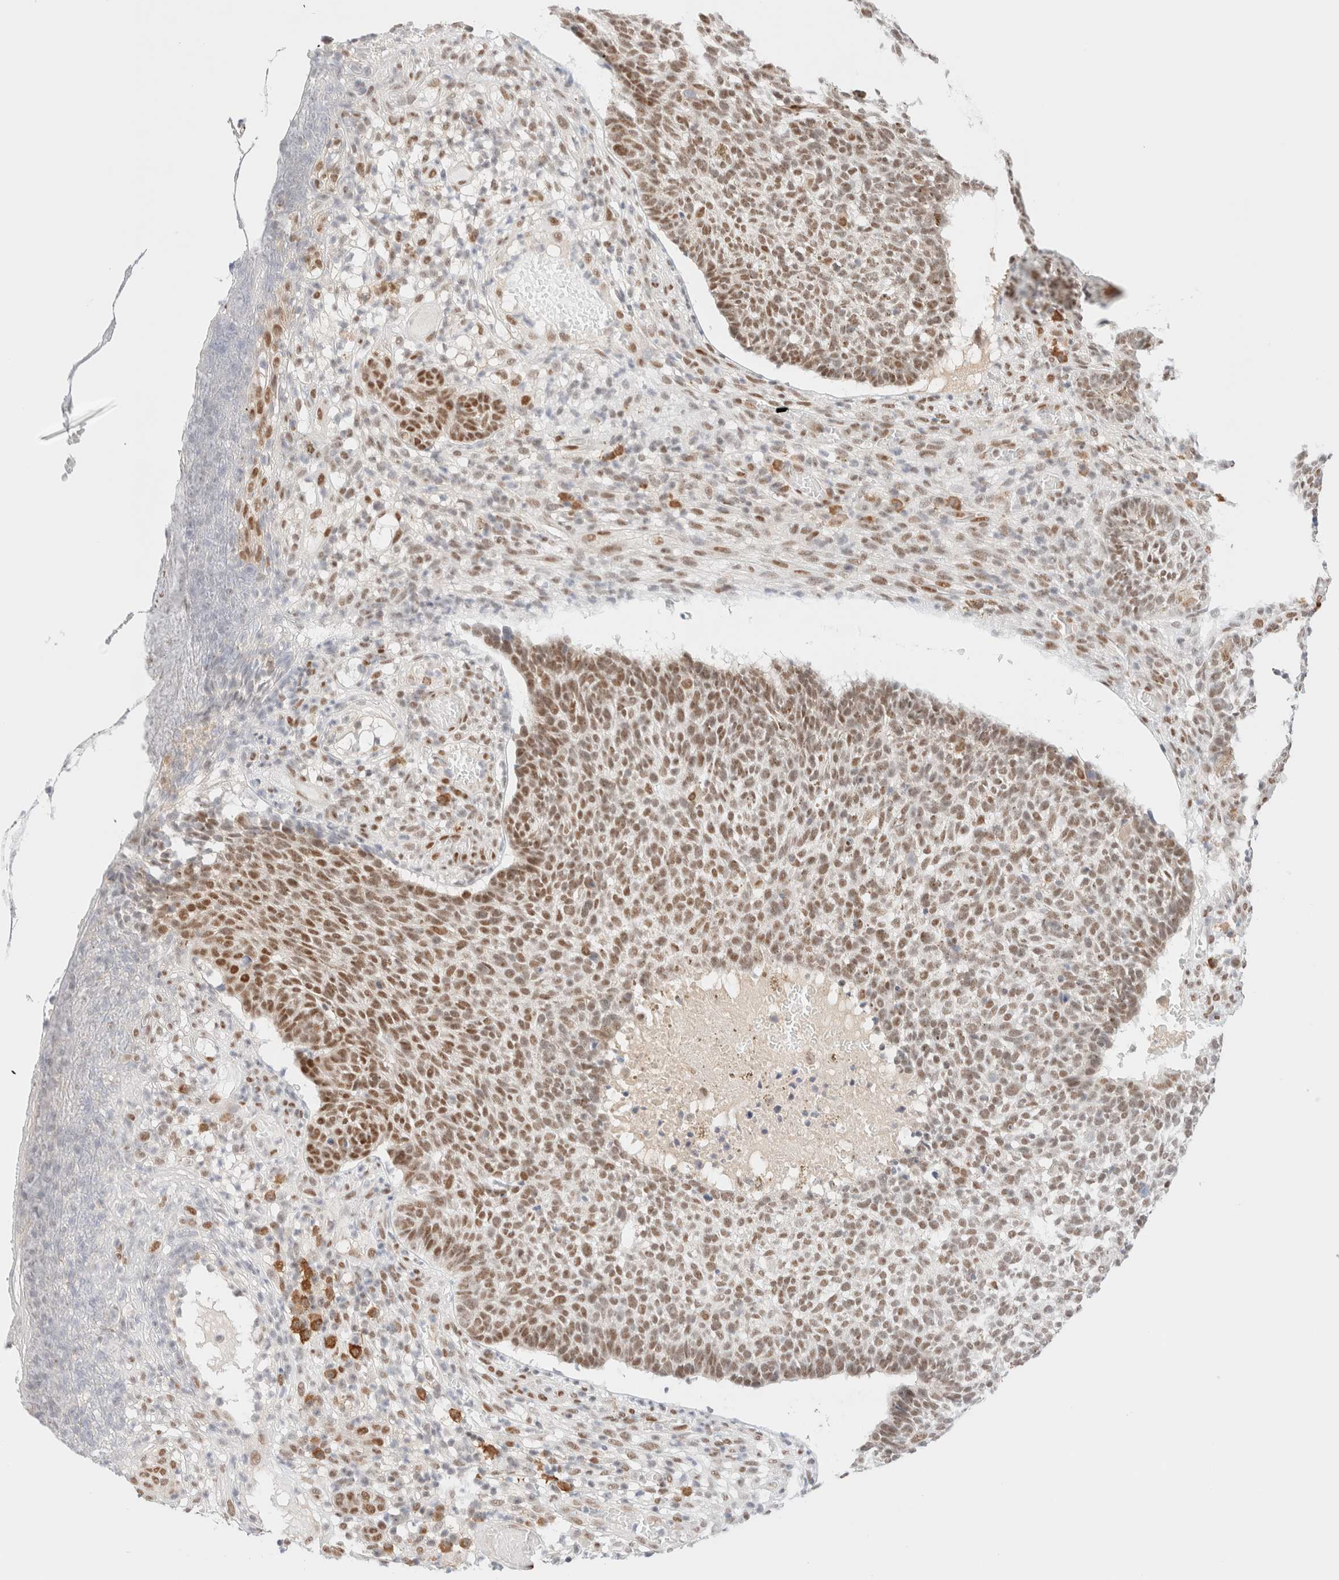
{"staining": {"intensity": "moderate", "quantity": ">75%", "location": "nuclear"}, "tissue": "skin cancer", "cell_type": "Tumor cells", "image_type": "cancer", "snomed": [{"axis": "morphology", "description": "Basal cell carcinoma"}, {"axis": "topography", "description": "Skin"}], "caption": "Skin basal cell carcinoma was stained to show a protein in brown. There is medium levels of moderate nuclear expression in approximately >75% of tumor cells.", "gene": "CIC", "patient": {"sex": "male", "age": 85}}